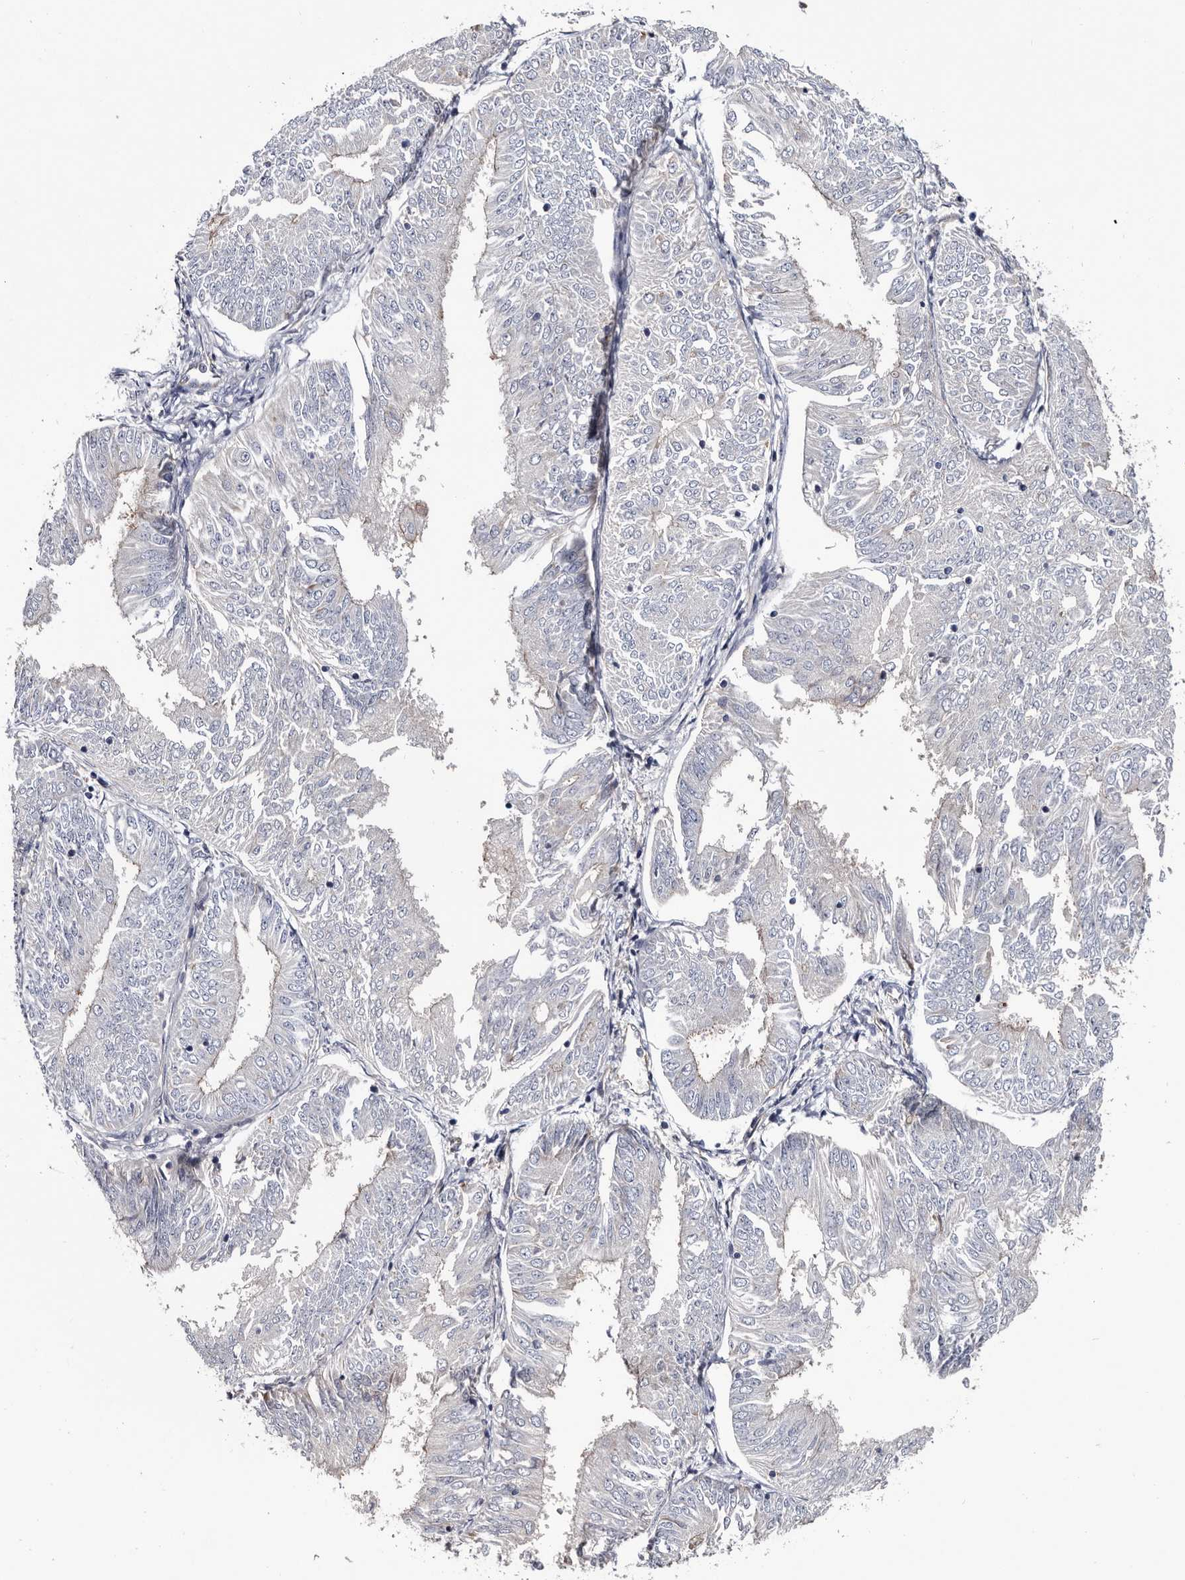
{"staining": {"intensity": "moderate", "quantity": "25%-75%", "location": "cytoplasmic/membranous"}, "tissue": "endometrial cancer", "cell_type": "Tumor cells", "image_type": "cancer", "snomed": [{"axis": "morphology", "description": "Adenocarcinoma, NOS"}, {"axis": "topography", "description": "Endometrium"}], "caption": "The immunohistochemical stain labels moderate cytoplasmic/membranous positivity in tumor cells of endometrial cancer (adenocarcinoma) tissue.", "gene": "TSPAN17", "patient": {"sex": "female", "age": 58}}